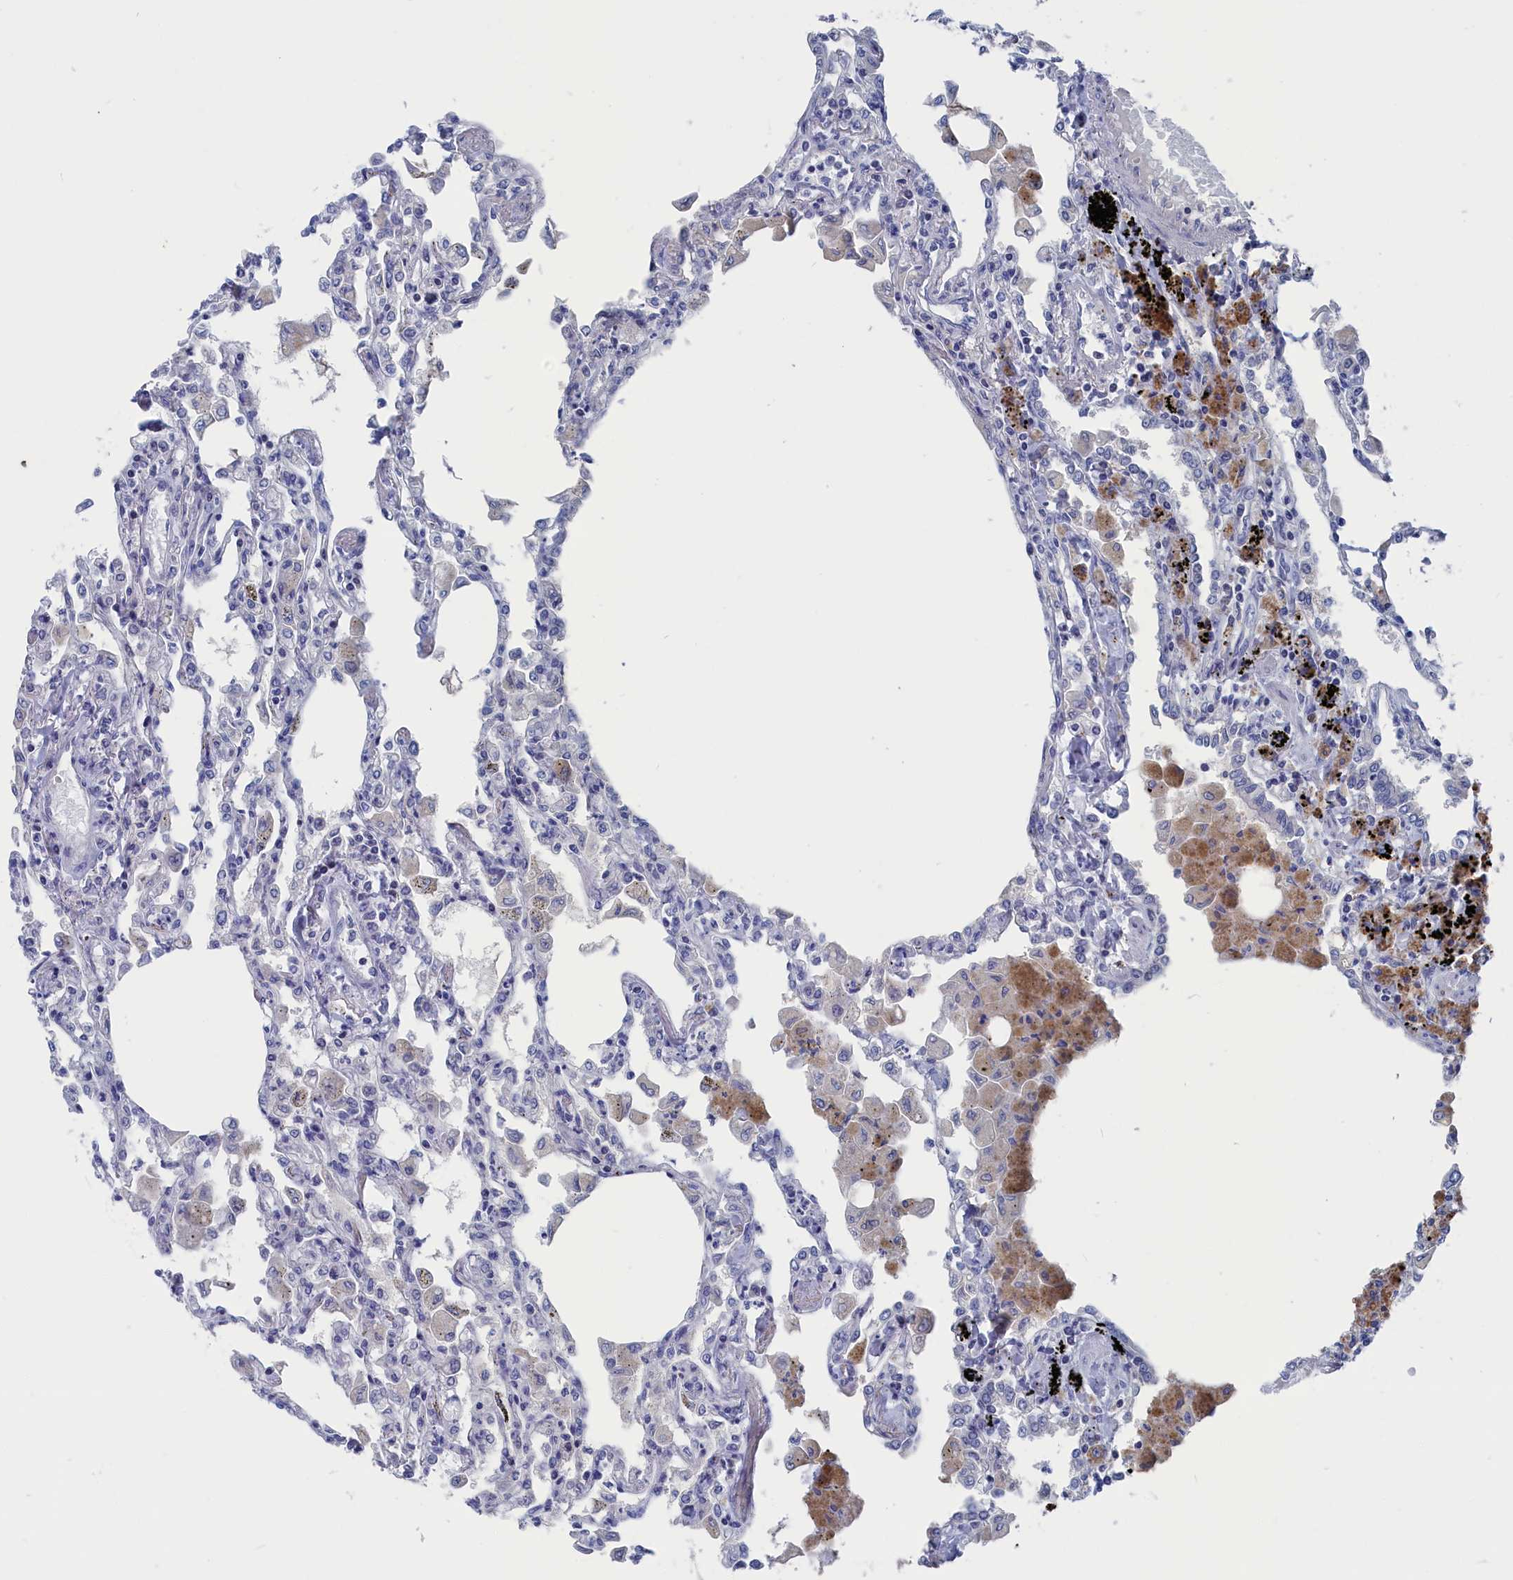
{"staining": {"intensity": "negative", "quantity": "none", "location": "none"}, "tissue": "lung", "cell_type": "Alveolar cells", "image_type": "normal", "snomed": [{"axis": "morphology", "description": "Normal tissue, NOS"}, {"axis": "topography", "description": "Bronchus"}, {"axis": "topography", "description": "Lung"}], "caption": "Immunohistochemistry histopathology image of benign lung: human lung stained with DAB (3,3'-diaminobenzidine) exhibits no significant protein staining in alveolar cells. (DAB (3,3'-diaminobenzidine) immunohistochemistry (IHC), high magnification).", "gene": "CEND1", "patient": {"sex": "female", "age": 49}}